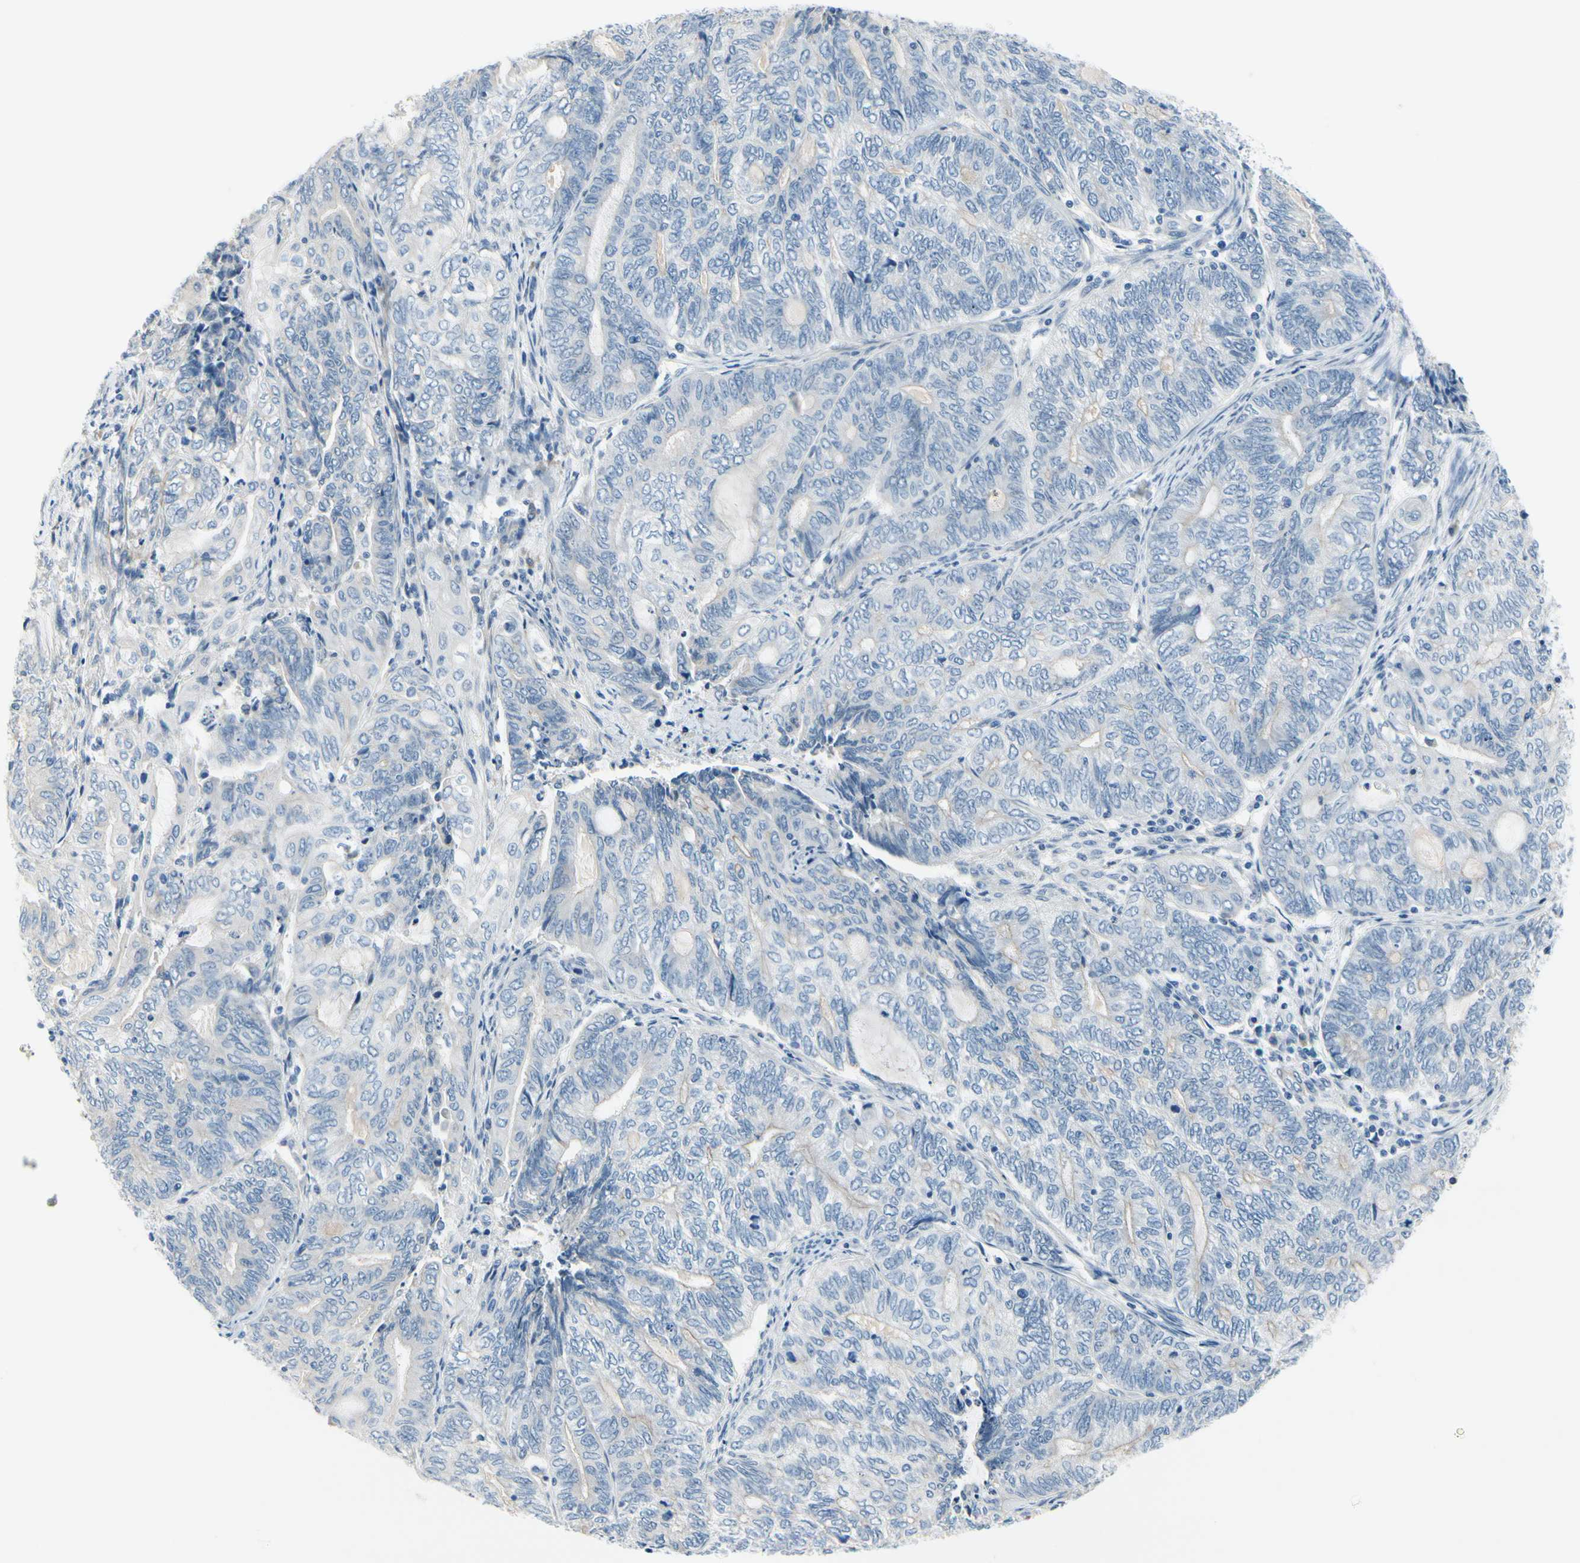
{"staining": {"intensity": "negative", "quantity": "none", "location": "none"}, "tissue": "endometrial cancer", "cell_type": "Tumor cells", "image_type": "cancer", "snomed": [{"axis": "morphology", "description": "Adenocarcinoma, NOS"}, {"axis": "topography", "description": "Uterus"}, {"axis": "topography", "description": "Endometrium"}], "caption": "Immunohistochemistry (IHC) photomicrograph of human endometrial cancer (adenocarcinoma) stained for a protein (brown), which exhibits no positivity in tumor cells. (DAB (3,3'-diaminobenzidine) immunohistochemistry (IHC) with hematoxylin counter stain).", "gene": "FCER2", "patient": {"sex": "female", "age": 70}}